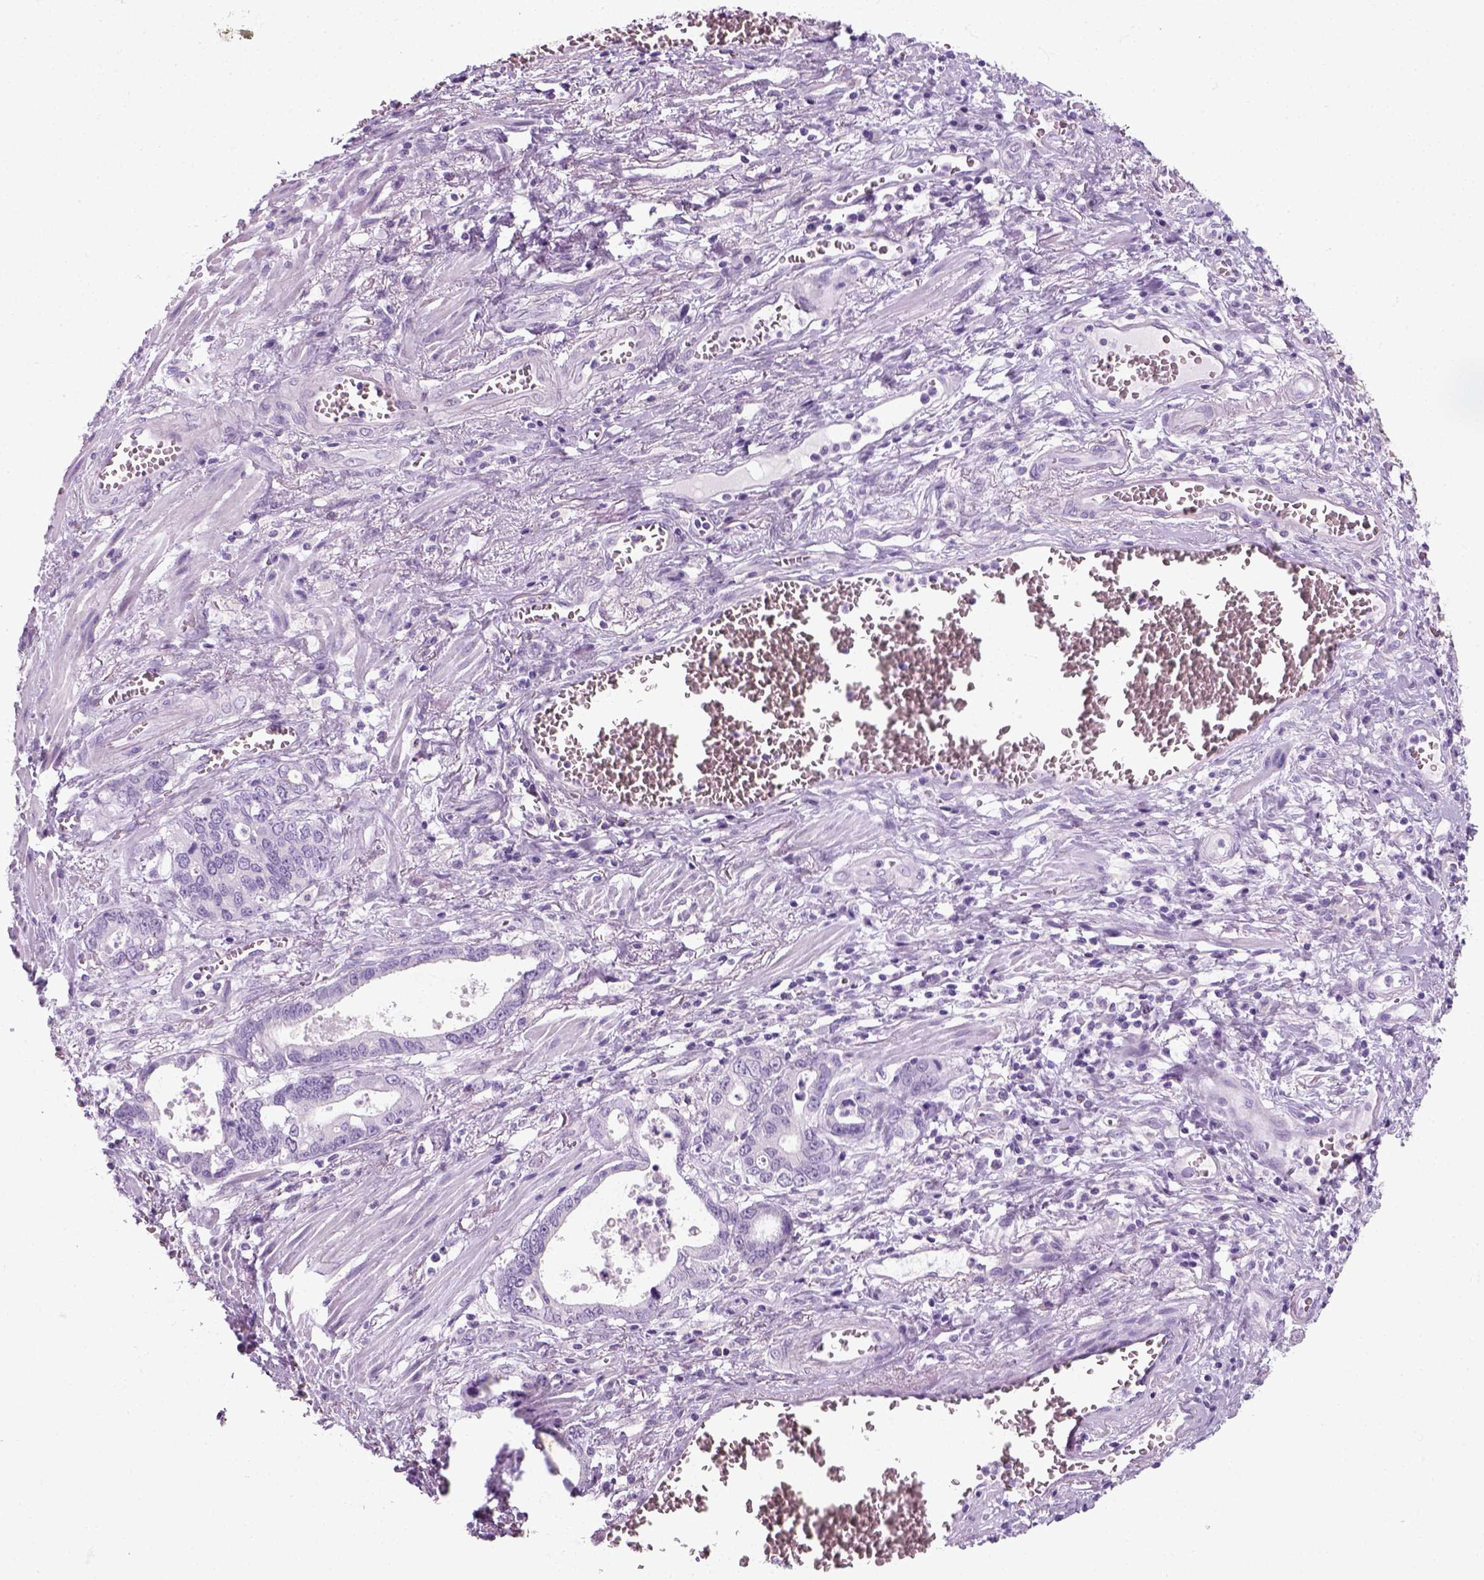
{"staining": {"intensity": "negative", "quantity": "none", "location": "none"}, "tissue": "stomach cancer", "cell_type": "Tumor cells", "image_type": "cancer", "snomed": [{"axis": "morphology", "description": "Normal tissue, NOS"}, {"axis": "morphology", "description": "Adenocarcinoma, NOS"}, {"axis": "topography", "description": "Esophagus"}, {"axis": "topography", "description": "Stomach, upper"}], "caption": "A photomicrograph of stomach adenocarcinoma stained for a protein displays no brown staining in tumor cells.", "gene": "SLC12A5", "patient": {"sex": "male", "age": 74}}